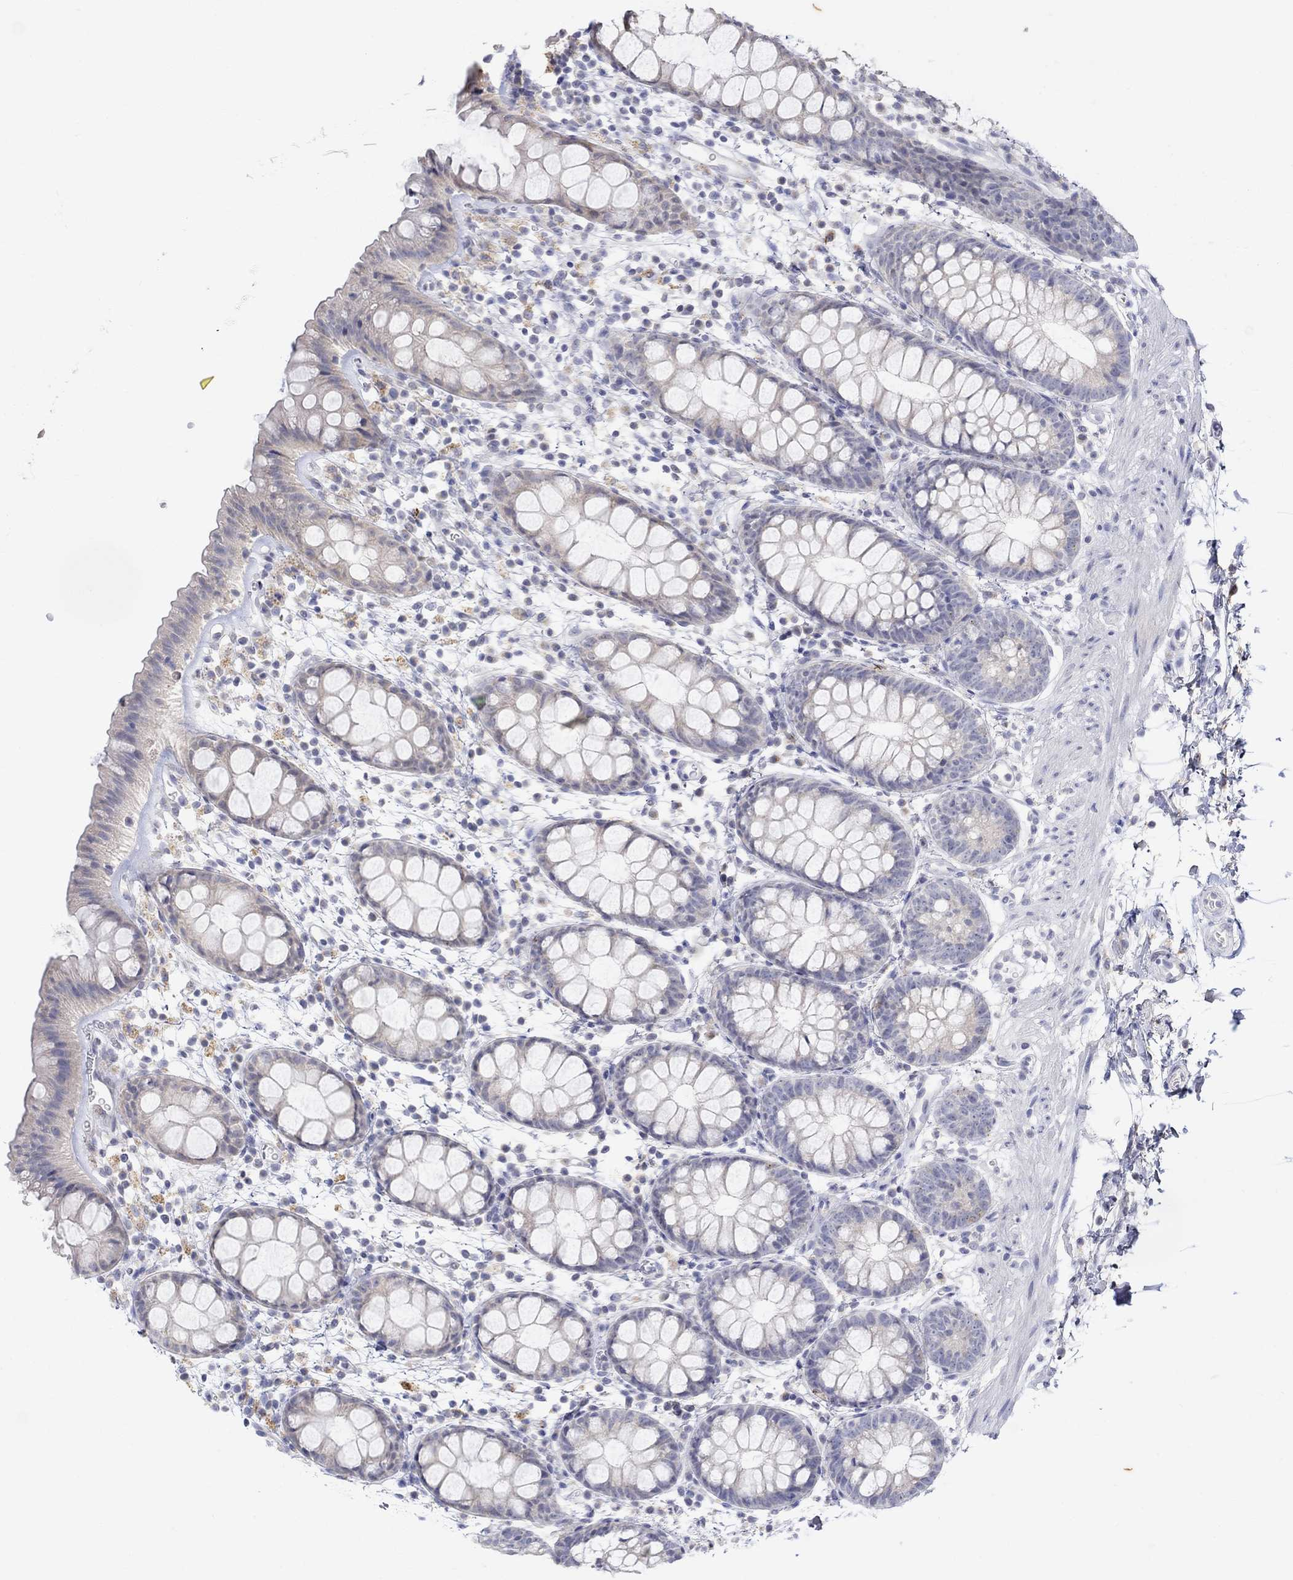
{"staining": {"intensity": "negative", "quantity": "none", "location": "none"}, "tissue": "rectum", "cell_type": "Glandular cells", "image_type": "normal", "snomed": [{"axis": "morphology", "description": "Normal tissue, NOS"}, {"axis": "topography", "description": "Rectum"}], "caption": "Photomicrograph shows no protein expression in glandular cells of normal rectum. (DAB (3,3'-diaminobenzidine) immunohistochemistry with hematoxylin counter stain).", "gene": "FNDC5", "patient": {"sex": "male", "age": 57}}